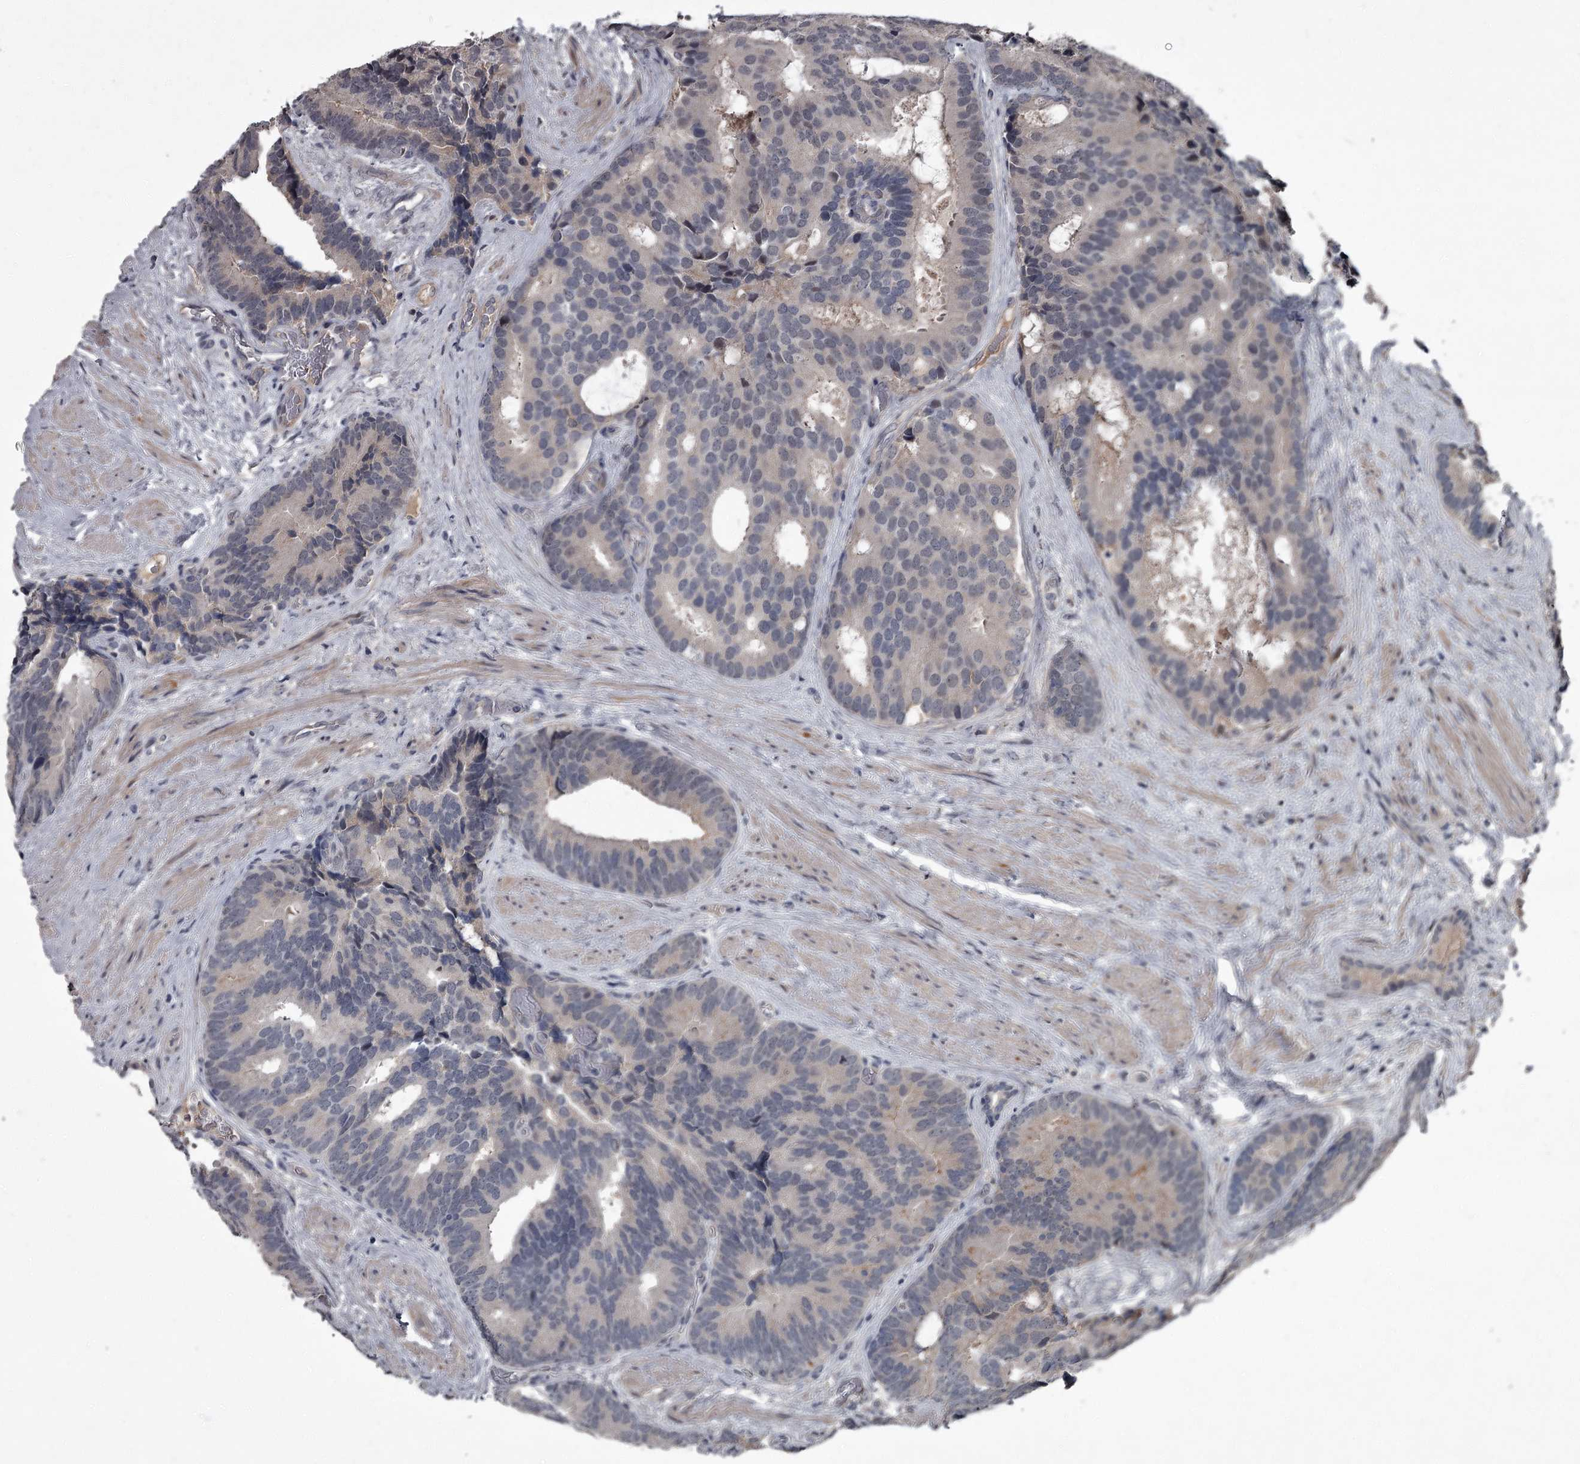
{"staining": {"intensity": "negative", "quantity": "none", "location": "none"}, "tissue": "prostate cancer", "cell_type": "Tumor cells", "image_type": "cancer", "snomed": [{"axis": "morphology", "description": "Adenocarcinoma, Low grade"}, {"axis": "topography", "description": "Prostate"}], "caption": "Immunohistochemistry (IHC) image of human low-grade adenocarcinoma (prostate) stained for a protein (brown), which shows no positivity in tumor cells.", "gene": "FLVCR2", "patient": {"sex": "male", "age": 71}}